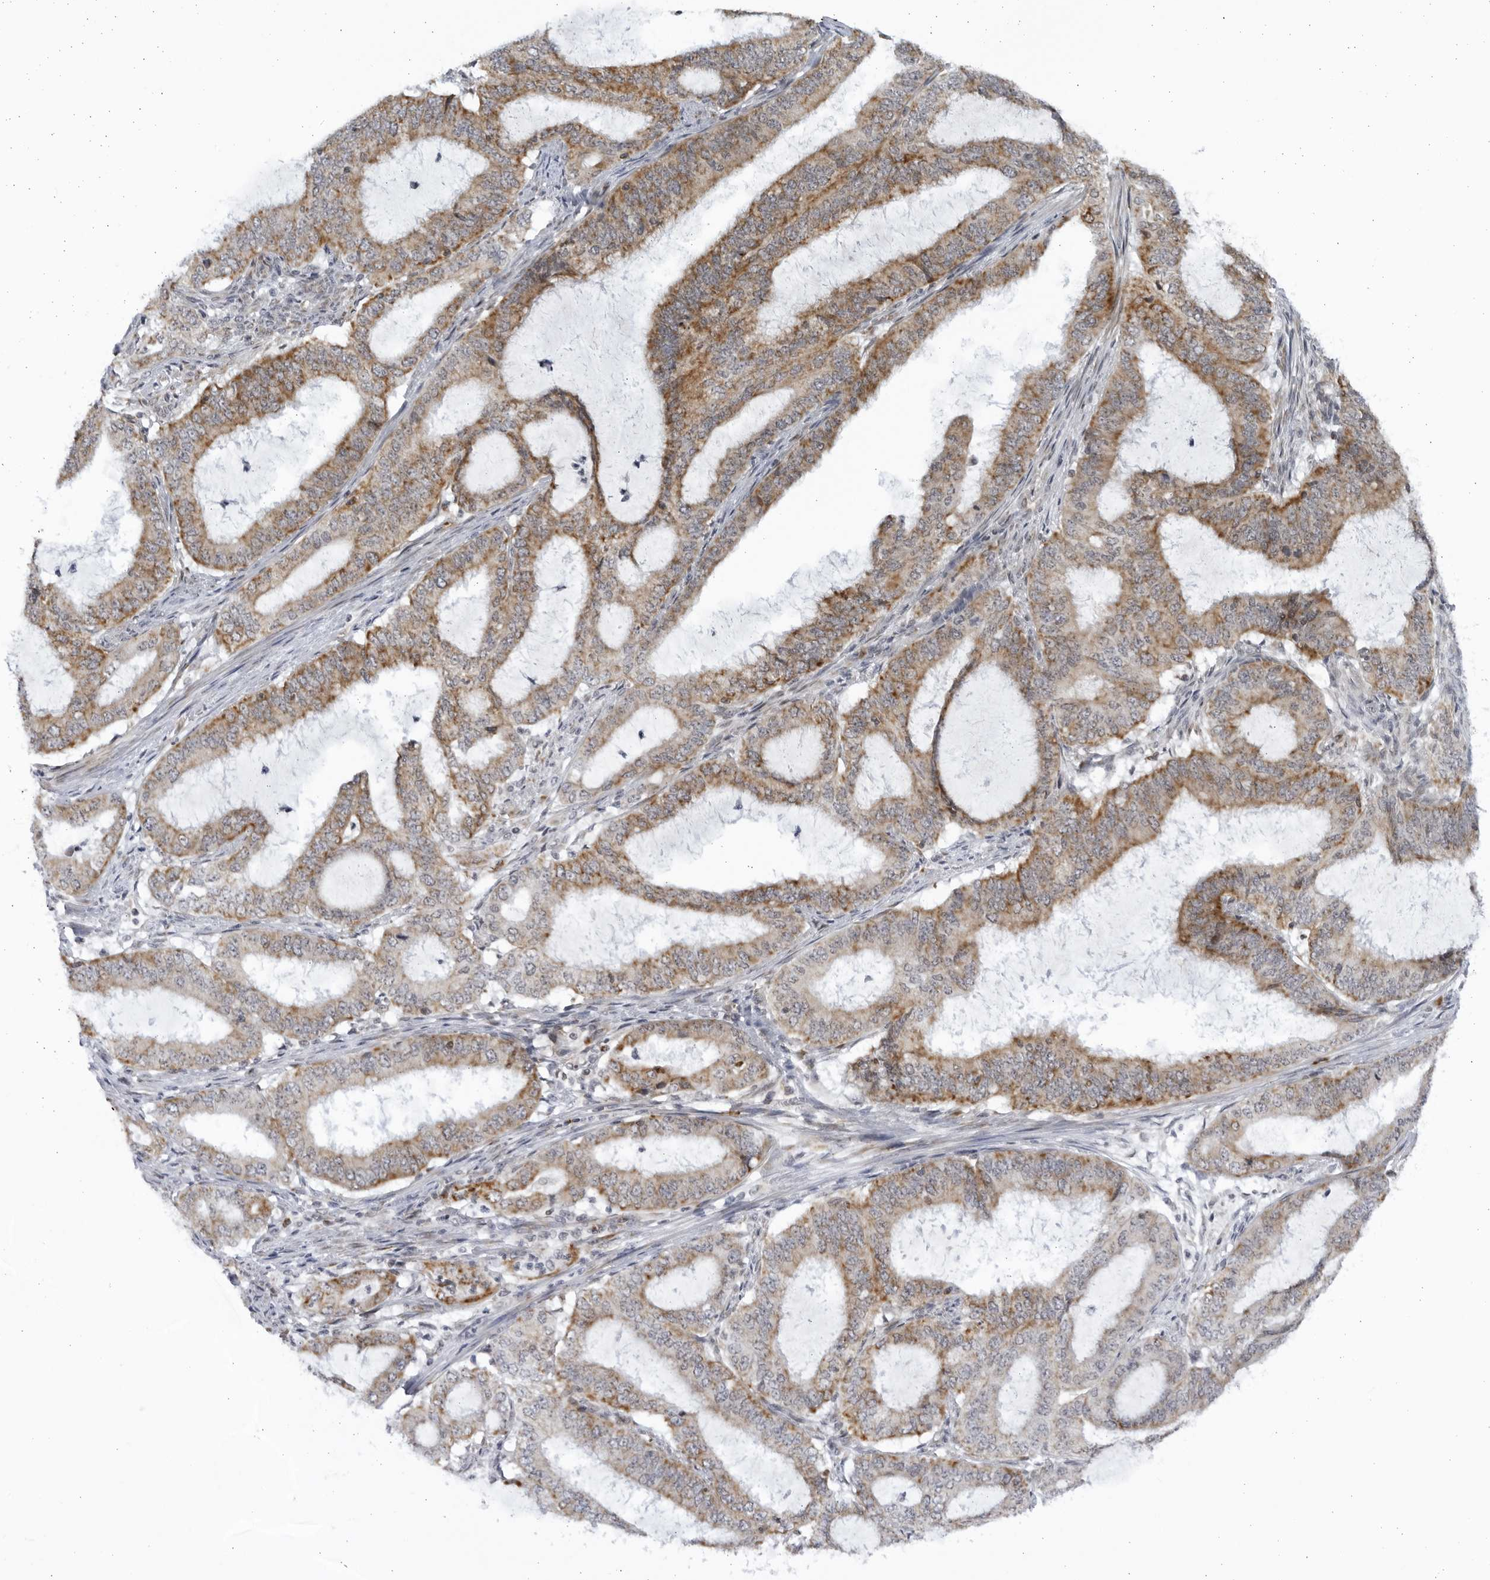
{"staining": {"intensity": "moderate", "quantity": ">75%", "location": "cytoplasmic/membranous"}, "tissue": "endometrial cancer", "cell_type": "Tumor cells", "image_type": "cancer", "snomed": [{"axis": "morphology", "description": "Adenocarcinoma, NOS"}, {"axis": "topography", "description": "Endometrium"}], "caption": "Tumor cells demonstrate medium levels of moderate cytoplasmic/membranous positivity in about >75% of cells in human adenocarcinoma (endometrial). (DAB (3,3'-diaminobenzidine) = brown stain, brightfield microscopy at high magnification).", "gene": "SLC25A22", "patient": {"sex": "female", "age": 51}}